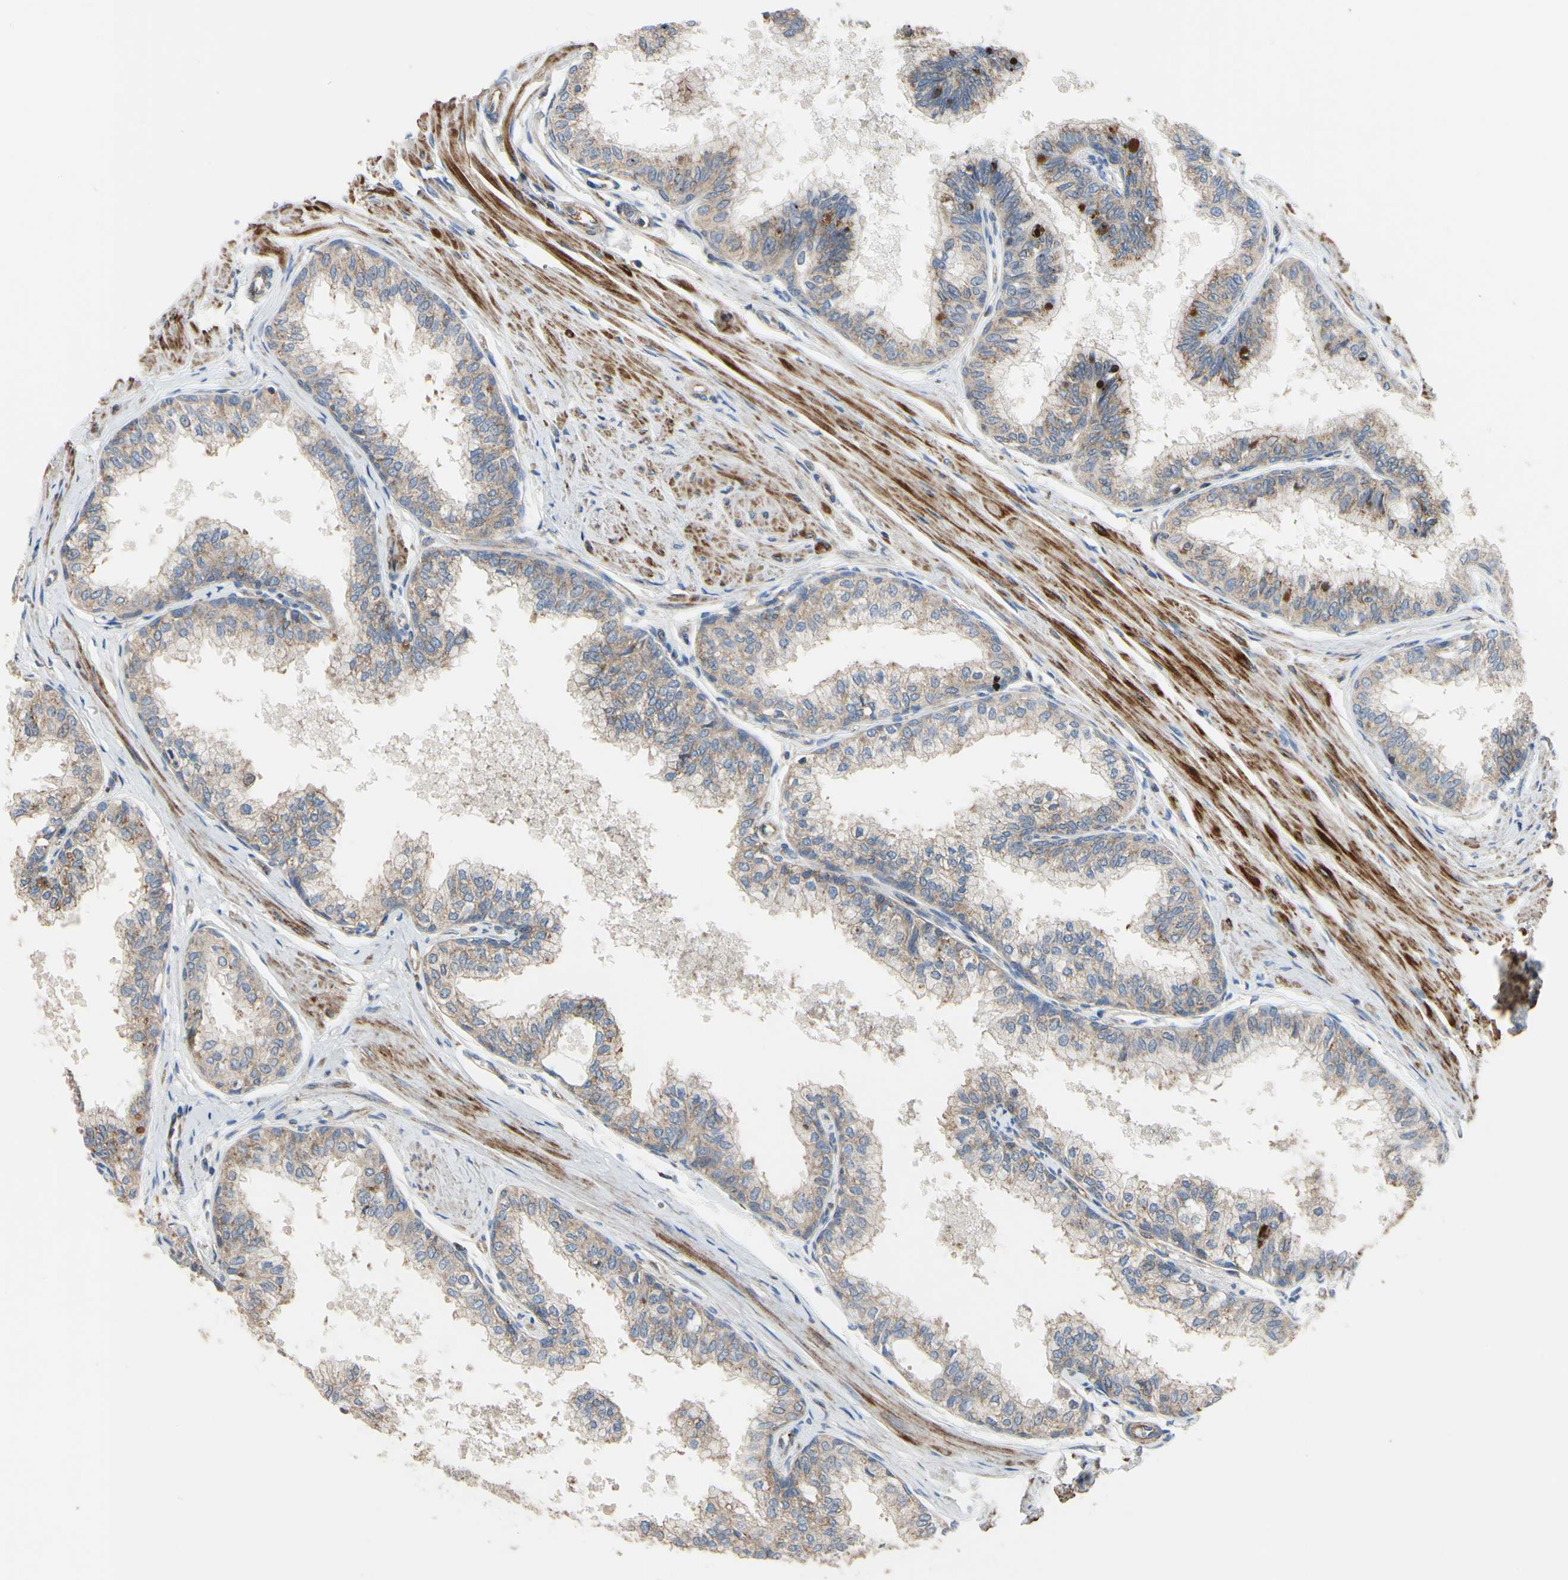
{"staining": {"intensity": "weak", "quantity": "25%-75%", "location": "cytoplasmic/membranous"}, "tissue": "prostate", "cell_type": "Glandular cells", "image_type": "normal", "snomed": [{"axis": "morphology", "description": "Normal tissue, NOS"}, {"axis": "topography", "description": "Prostate"}, {"axis": "topography", "description": "Seminal veicle"}], "caption": "Immunohistochemical staining of unremarkable prostate shows weak cytoplasmic/membranous protein positivity in about 25%-75% of glandular cells. The staining is performed using DAB (3,3'-diaminobenzidine) brown chromogen to label protein expression. The nuclei are counter-stained blue using hematoxylin.", "gene": "BECN1", "patient": {"sex": "male", "age": 60}}